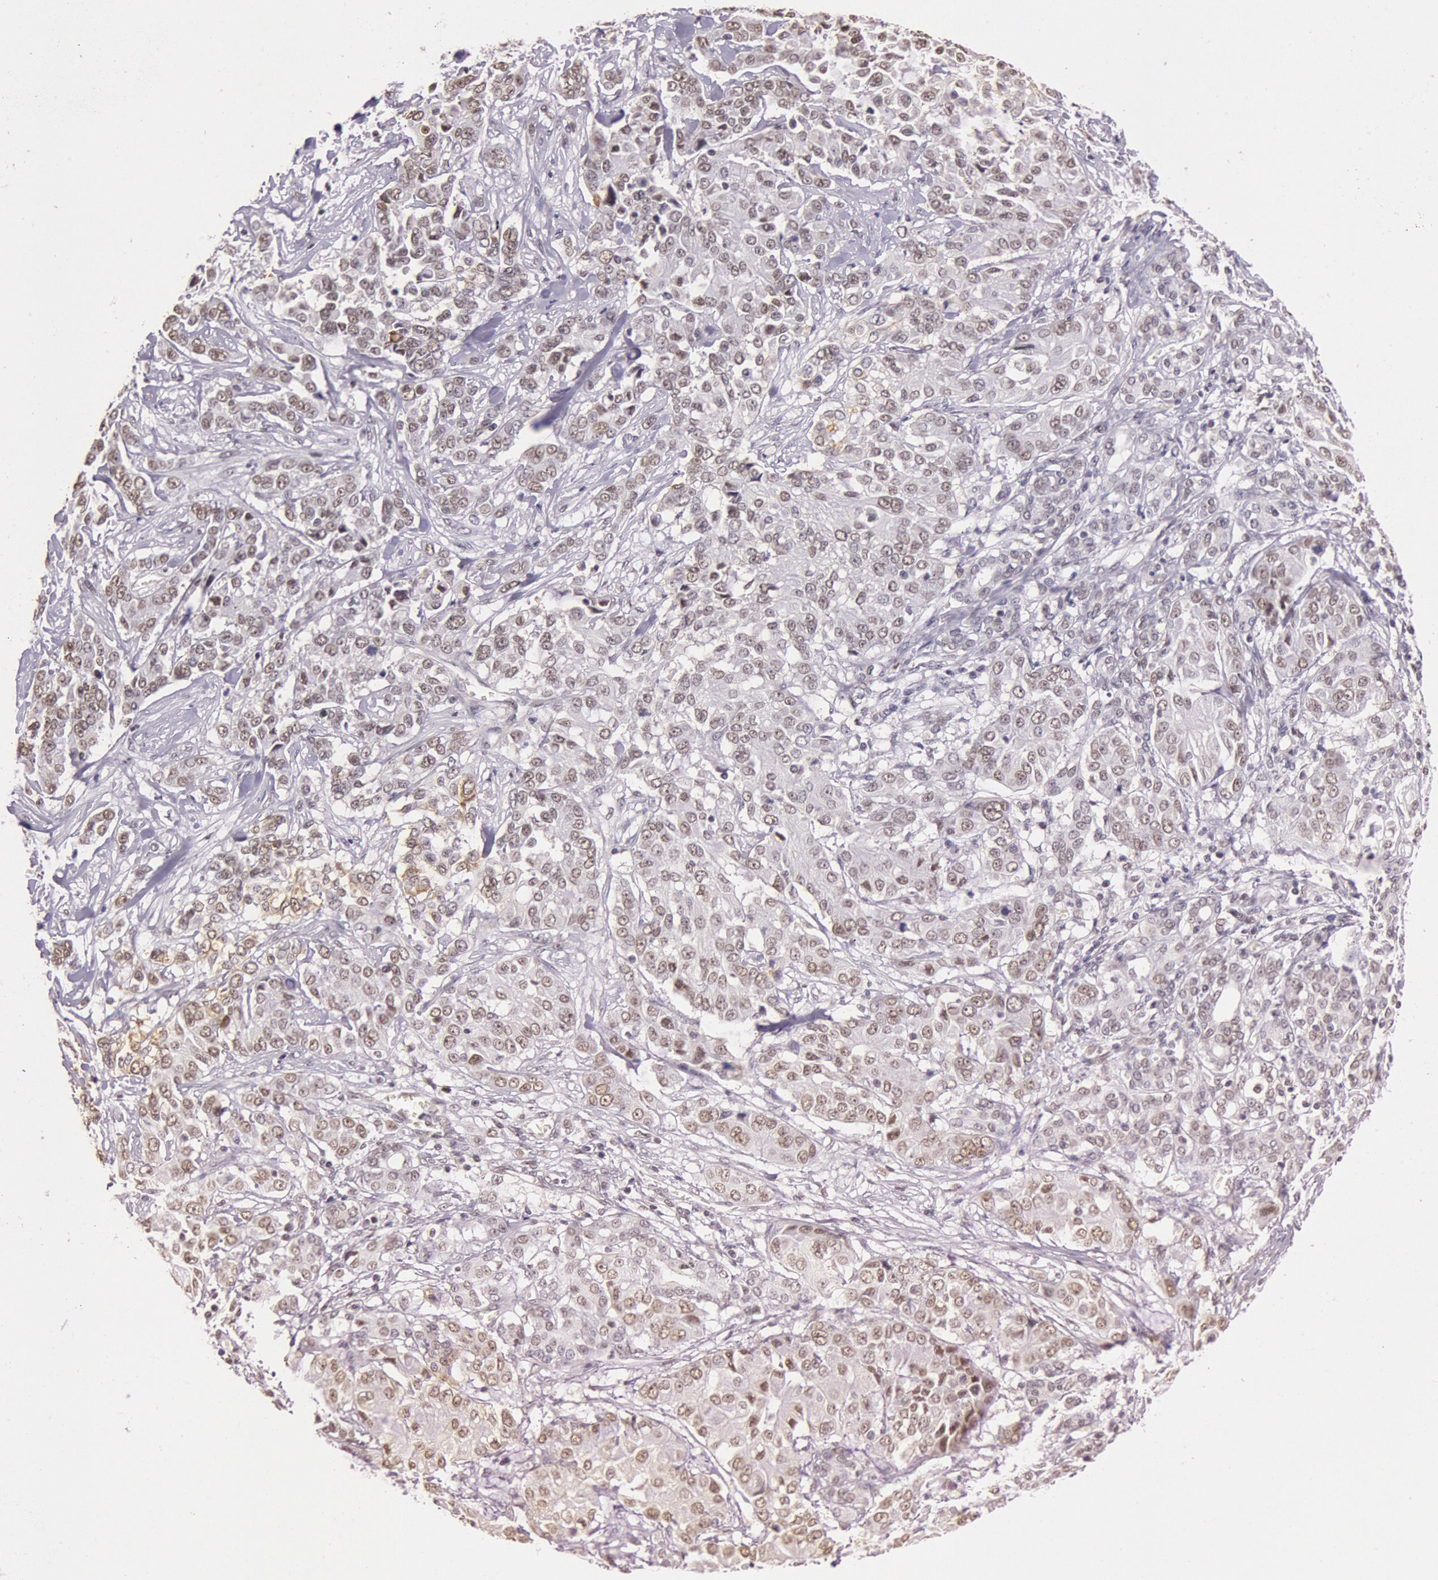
{"staining": {"intensity": "weak", "quantity": "25%-75%", "location": "nuclear"}, "tissue": "pancreatic cancer", "cell_type": "Tumor cells", "image_type": "cancer", "snomed": [{"axis": "morphology", "description": "Adenocarcinoma, NOS"}, {"axis": "topography", "description": "Pancreas"}], "caption": "Protein expression analysis of human pancreatic cancer (adenocarcinoma) reveals weak nuclear expression in about 25%-75% of tumor cells. (IHC, brightfield microscopy, high magnification).", "gene": "TASL", "patient": {"sex": "female", "age": 52}}